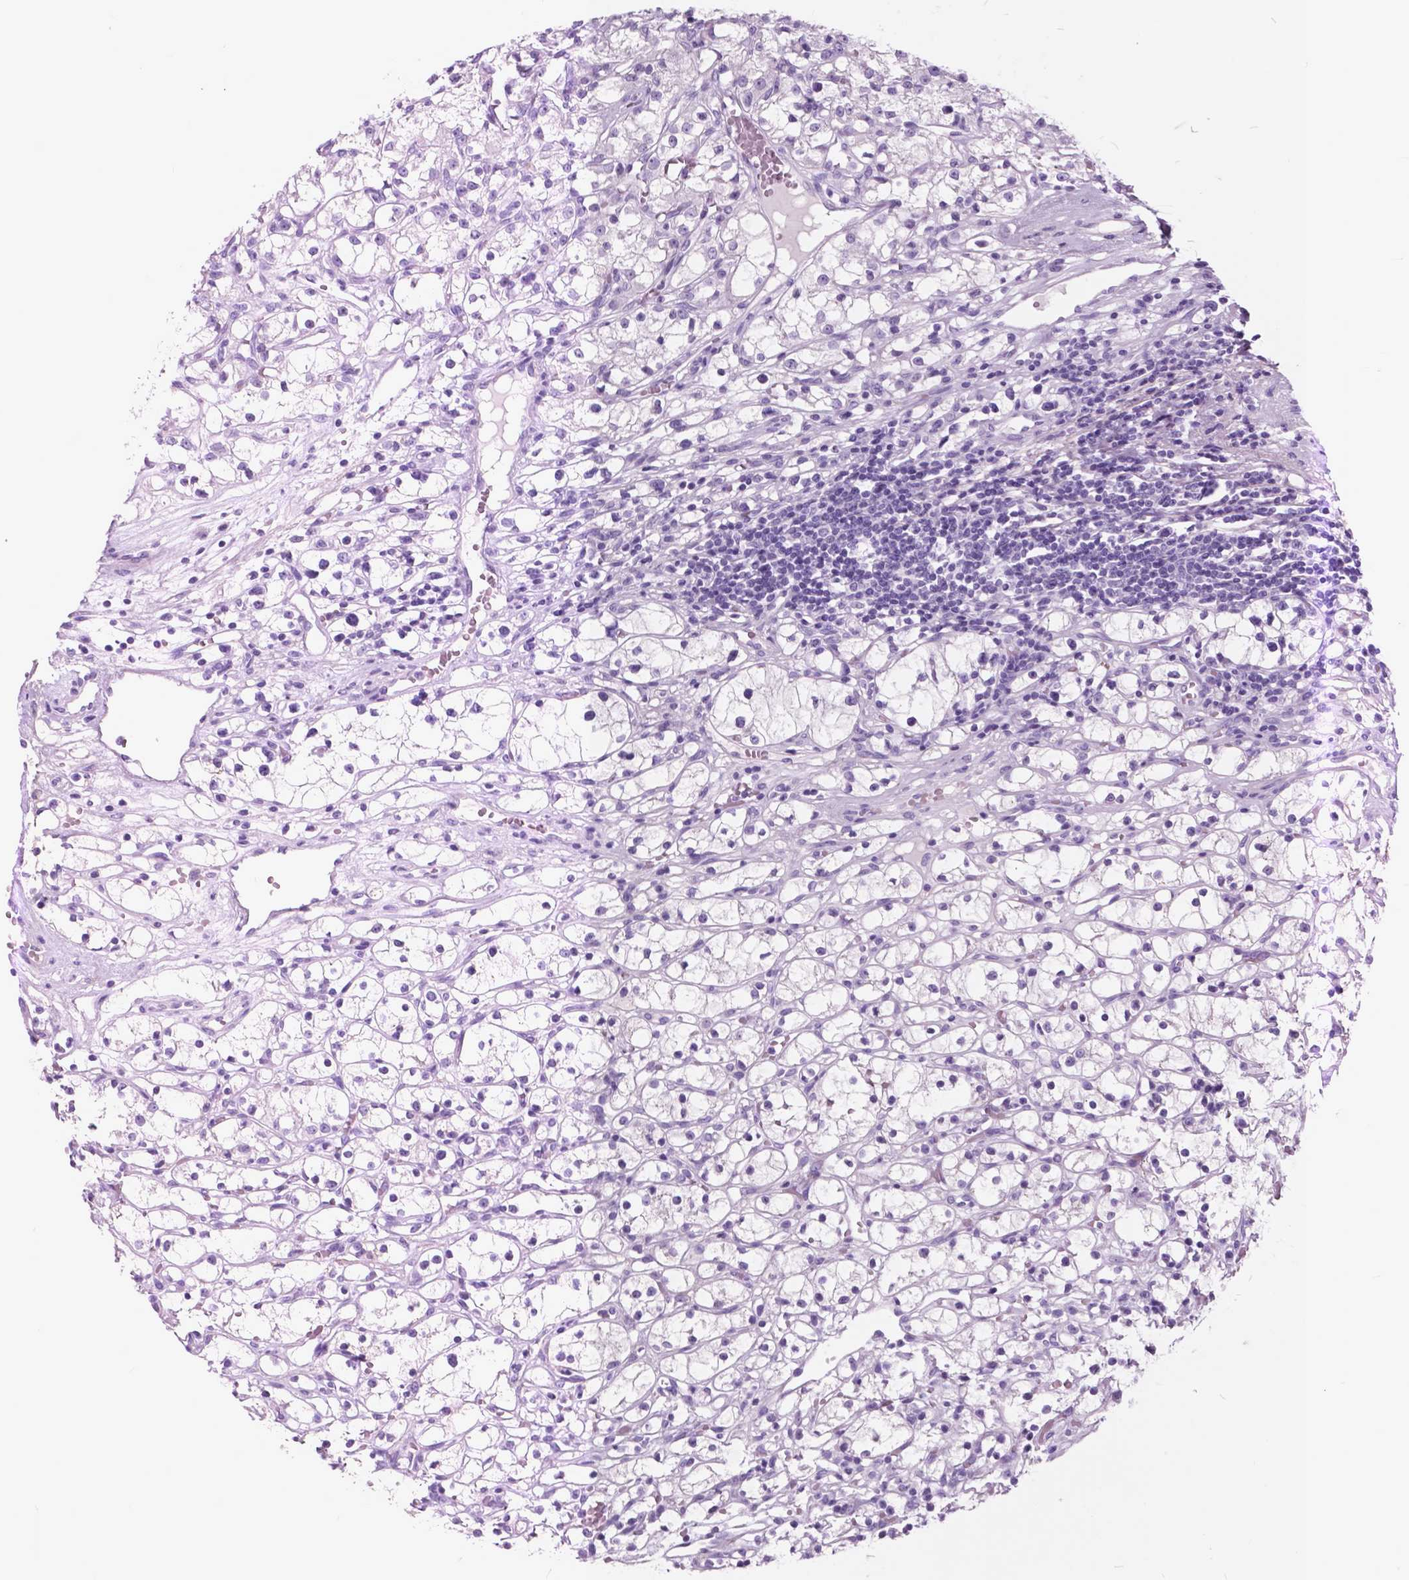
{"staining": {"intensity": "negative", "quantity": "none", "location": "none"}, "tissue": "renal cancer", "cell_type": "Tumor cells", "image_type": "cancer", "snomed": [{"axis": "morphology", "description": "Adenocarcinoma, NOS"}, {"axis": "topography", "description": "Kidney"}], "caption": "IHC image of renal adenocarcinoma stained for a protein (brown), which shows no positivity in tumor cells.", "gene": "GDF9", "patient": {"sex": "female", "age": 59}}